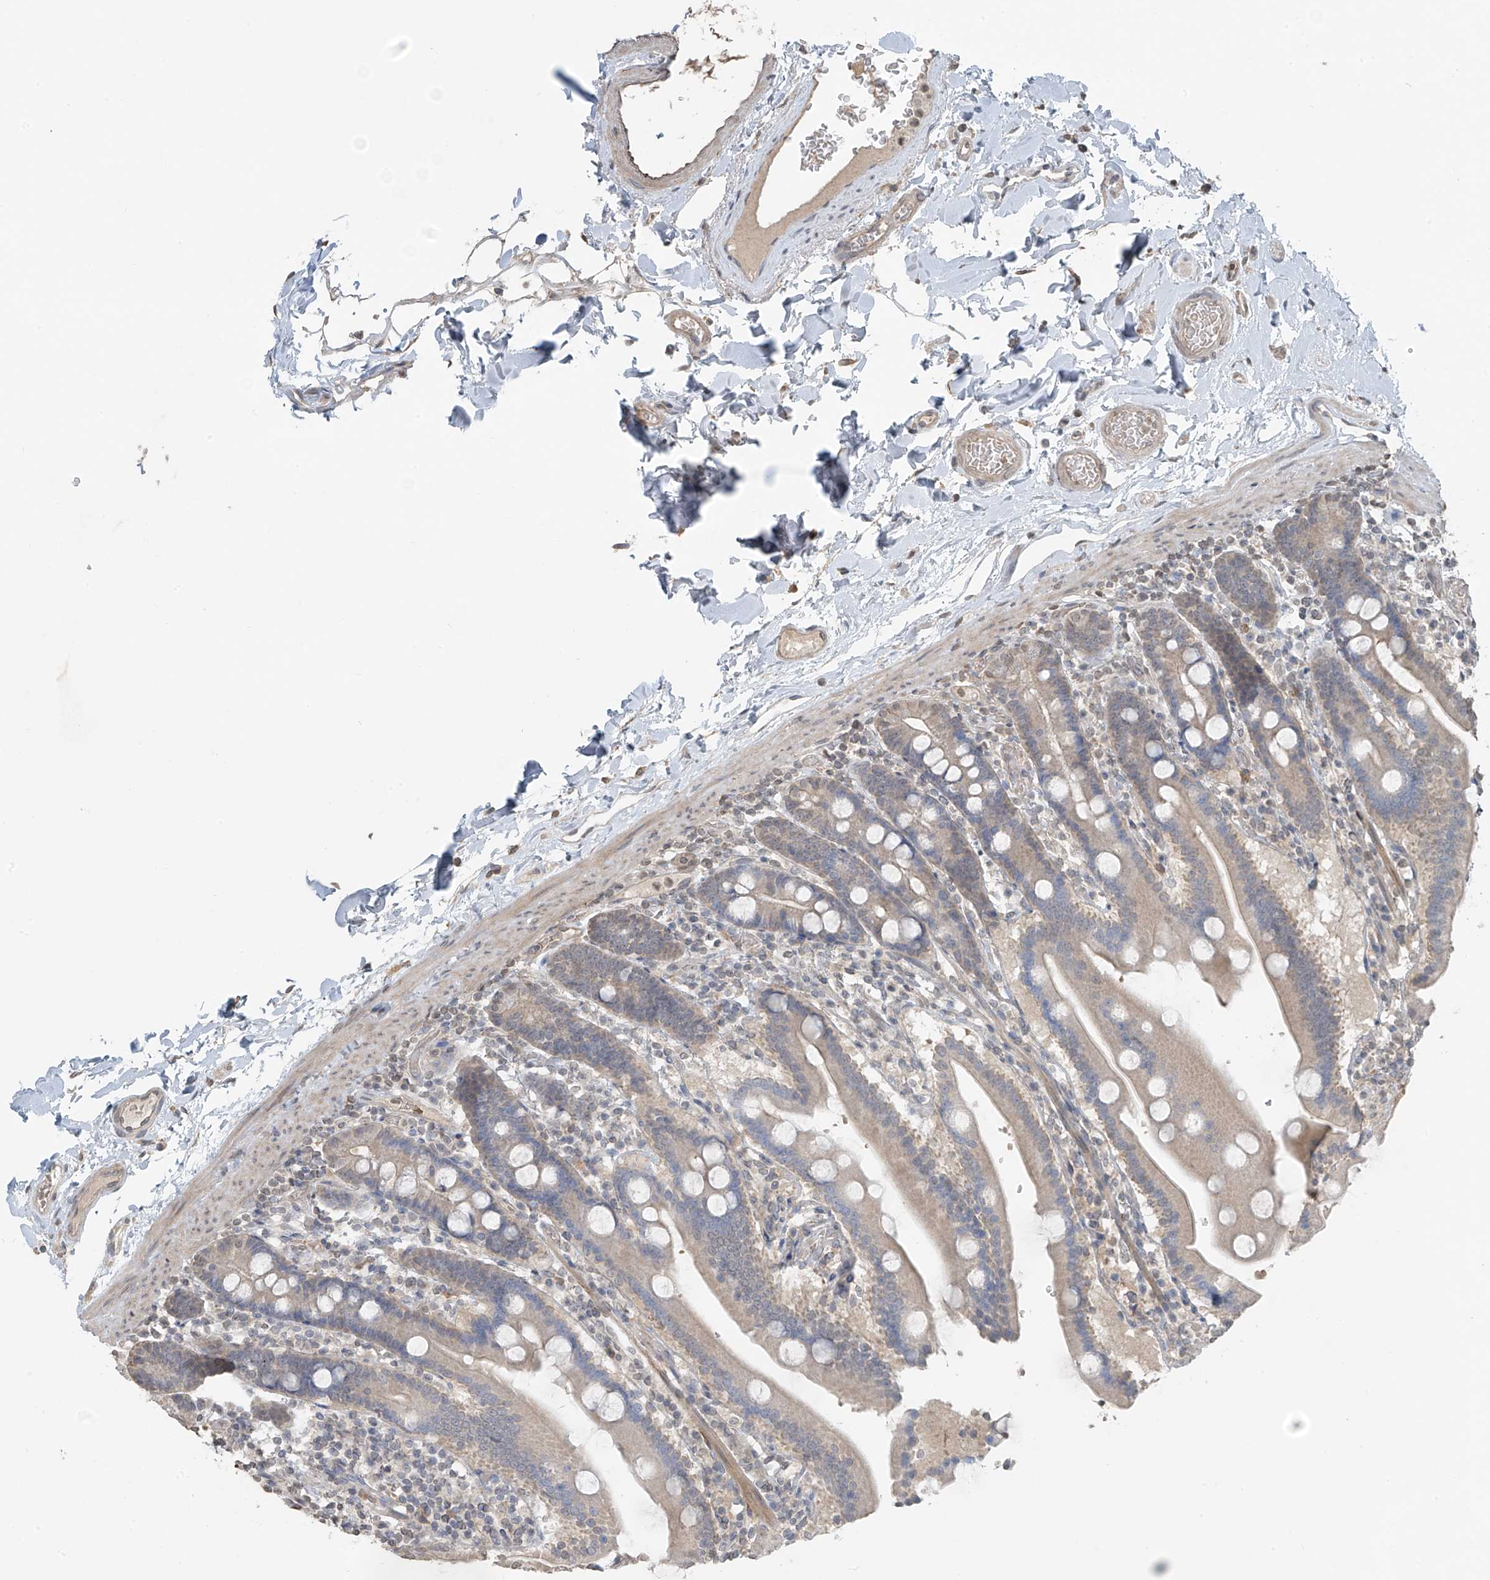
{"staining": {"intensity": "weak", "quantity": "<25%", "location": "cytoplasmic/membranous"}, "tissue": "duodenum", "cell_type": "Glandular cells", "image_type": "normal", "snomed": [{"axis": "morphology", "description": "Normal tissue, NOS"}, {"axis": "topography", "description": "Duodenum"}], "caption": "The immunohistochemistry (IHC) micrograph has no significant positivity in glandular cells of duodenum.", "gene": "HOXA11", "patient": {"sex": "male", "age": 55}}